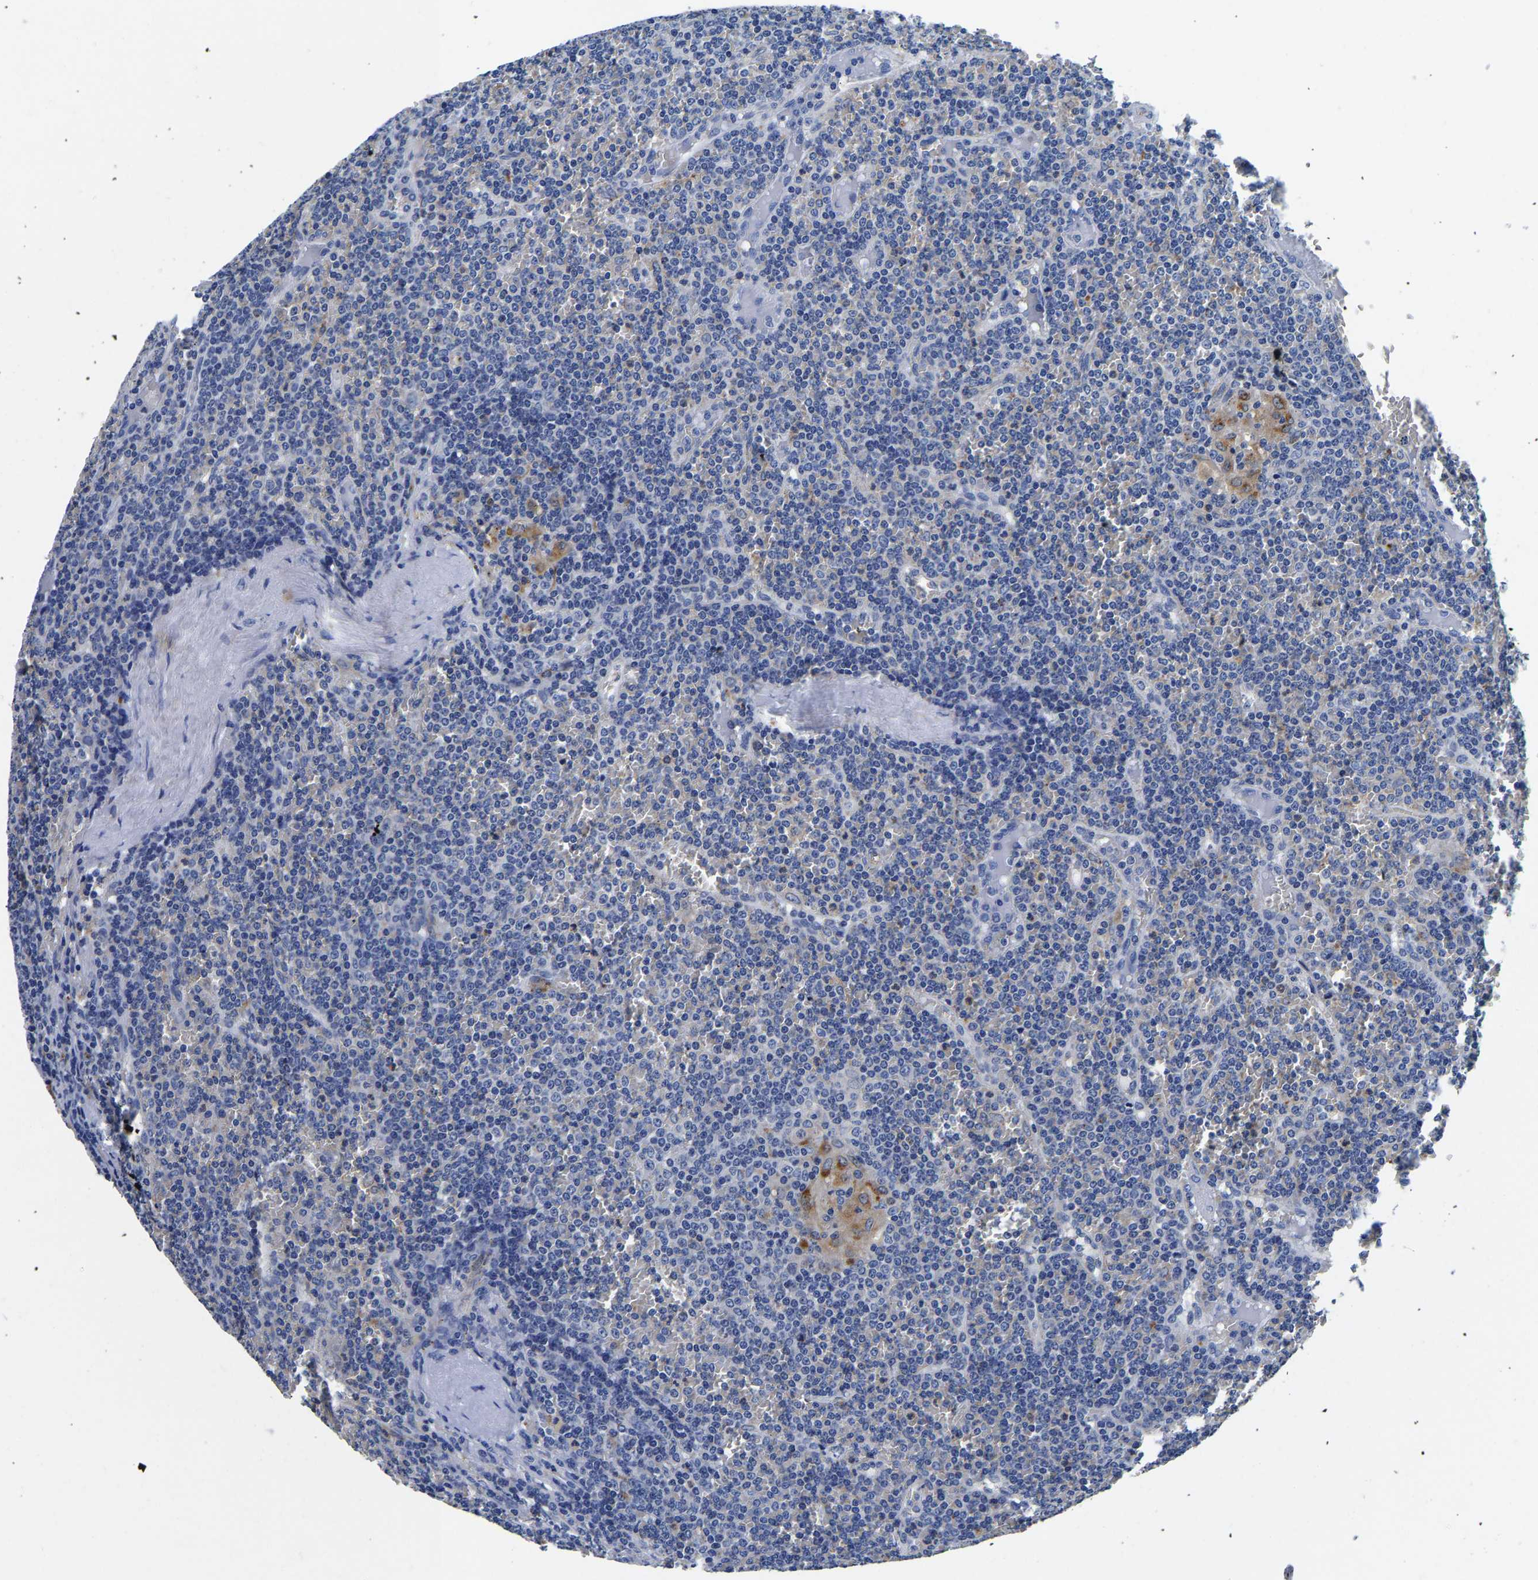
{"staining": {"intensity": "negative", "quantity": "none", "location": "none"}, "tissue": "lymphoma", "cell_type": "Tumor cells", "image_type": "cancer", "snomed": [{"axis": "morphology", "description": "Malignant lymphoma, non-Hodgkin's type, Low grade"}, {"axis": "topography", "description": "Spleen"}], "caption": "A high-resolution image shows immunohistochemistry (IHC) staining of low-grade malignant lymphoma, non-Hodgkin's type, which displays no significant staining in tumor cells. The staining is performed using DAB brown chromogen with nuclei counter-stained in using hematoxylin.", "gene": "GRN", "patient": {"sex": "female", "age": 19}}